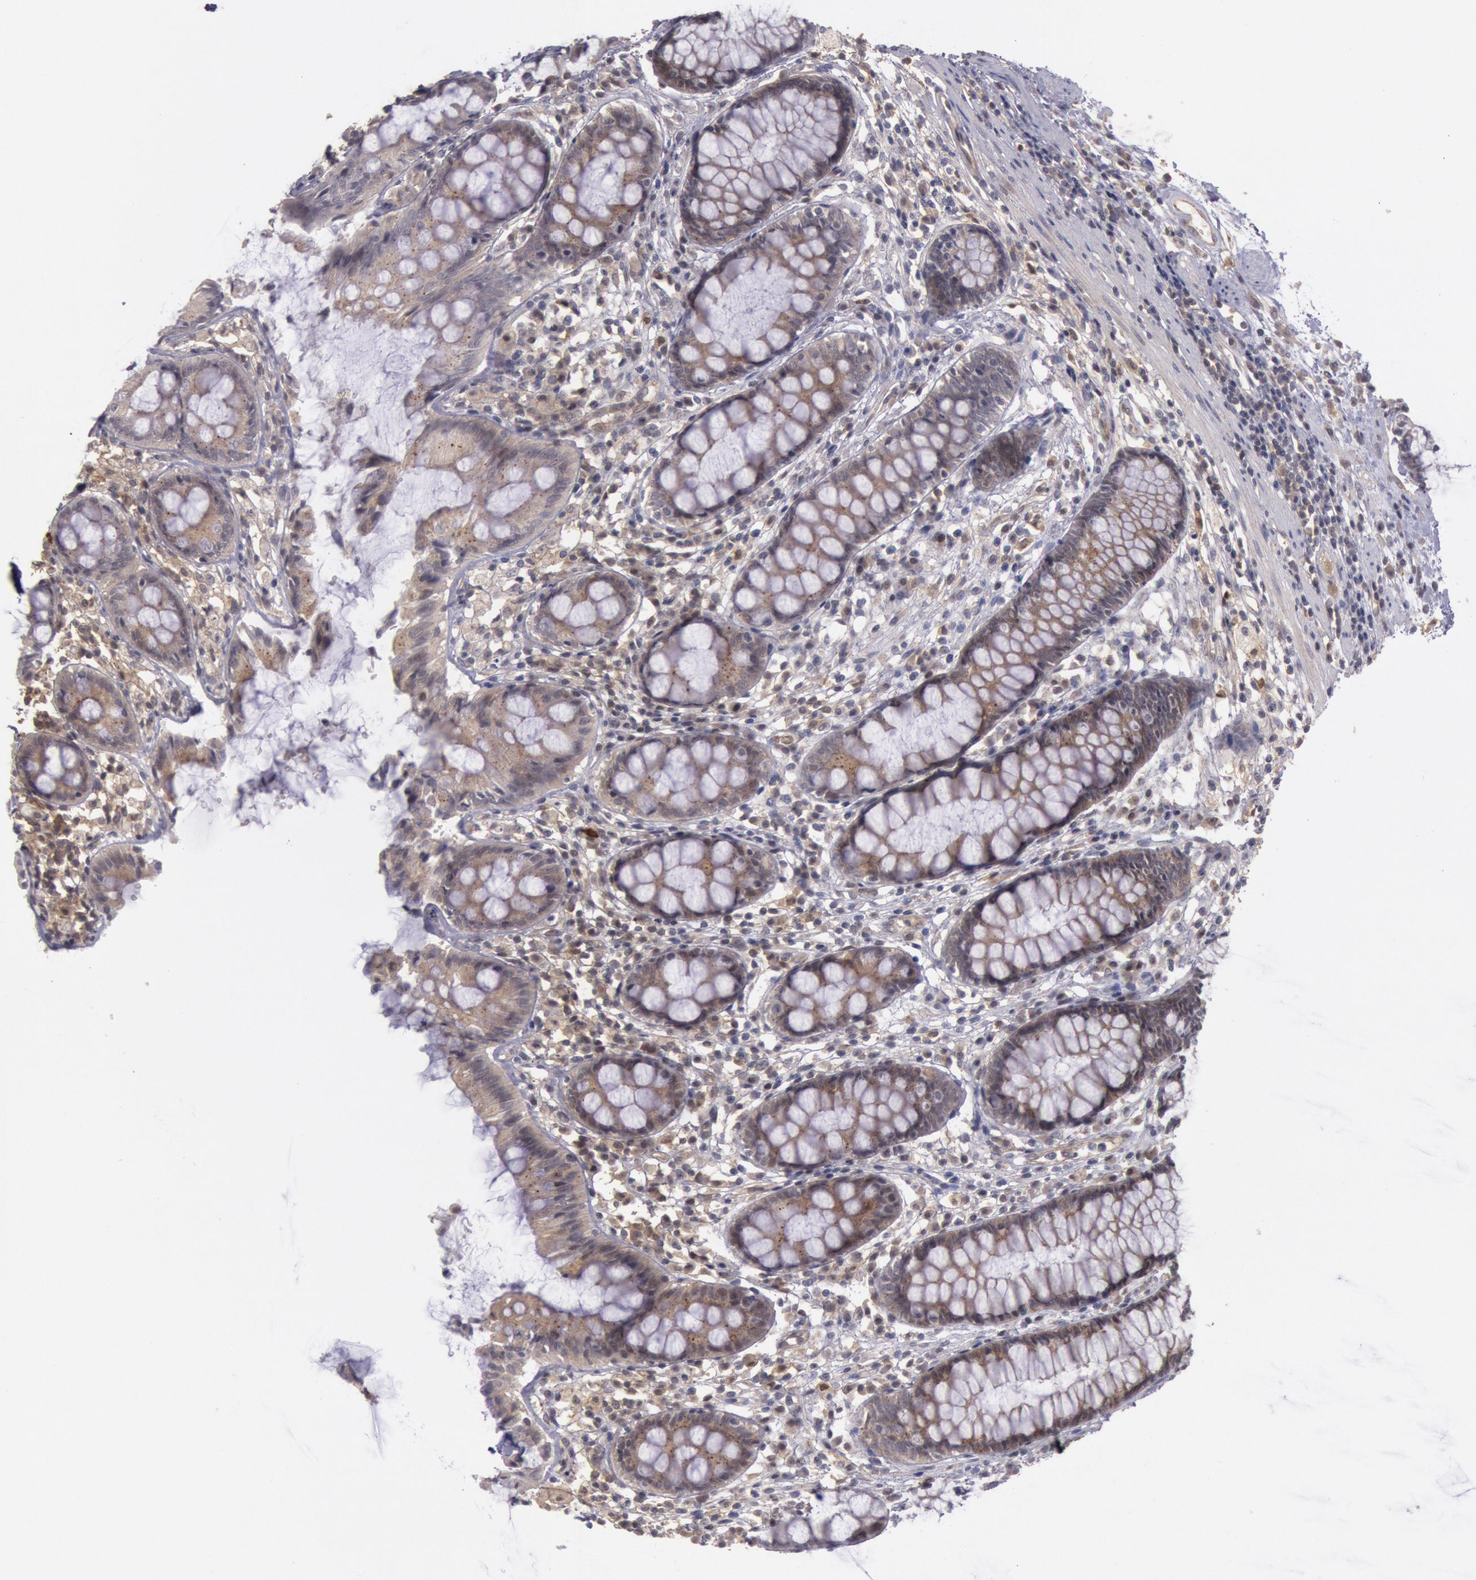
{"staining": {"intensity": "weak", "quantity": ">75%", "location": "cytoplasmic/membranous"}, "tissue": "rectum", "cell_type": "Glandular cells", "image_type": "normal", "snomed": [{"axis": "morphology", "description": "Normal tissue, NOS"}, {"axis": "topography", "description": "Rectum"}], "caption": "Glandular cells demonstrate low levels of weak cytoplasmic/membranous expression in about >75% of cells in normal rectum.", "gene": "TRIB2", "patient": {"sex": "female", "age": 66}}